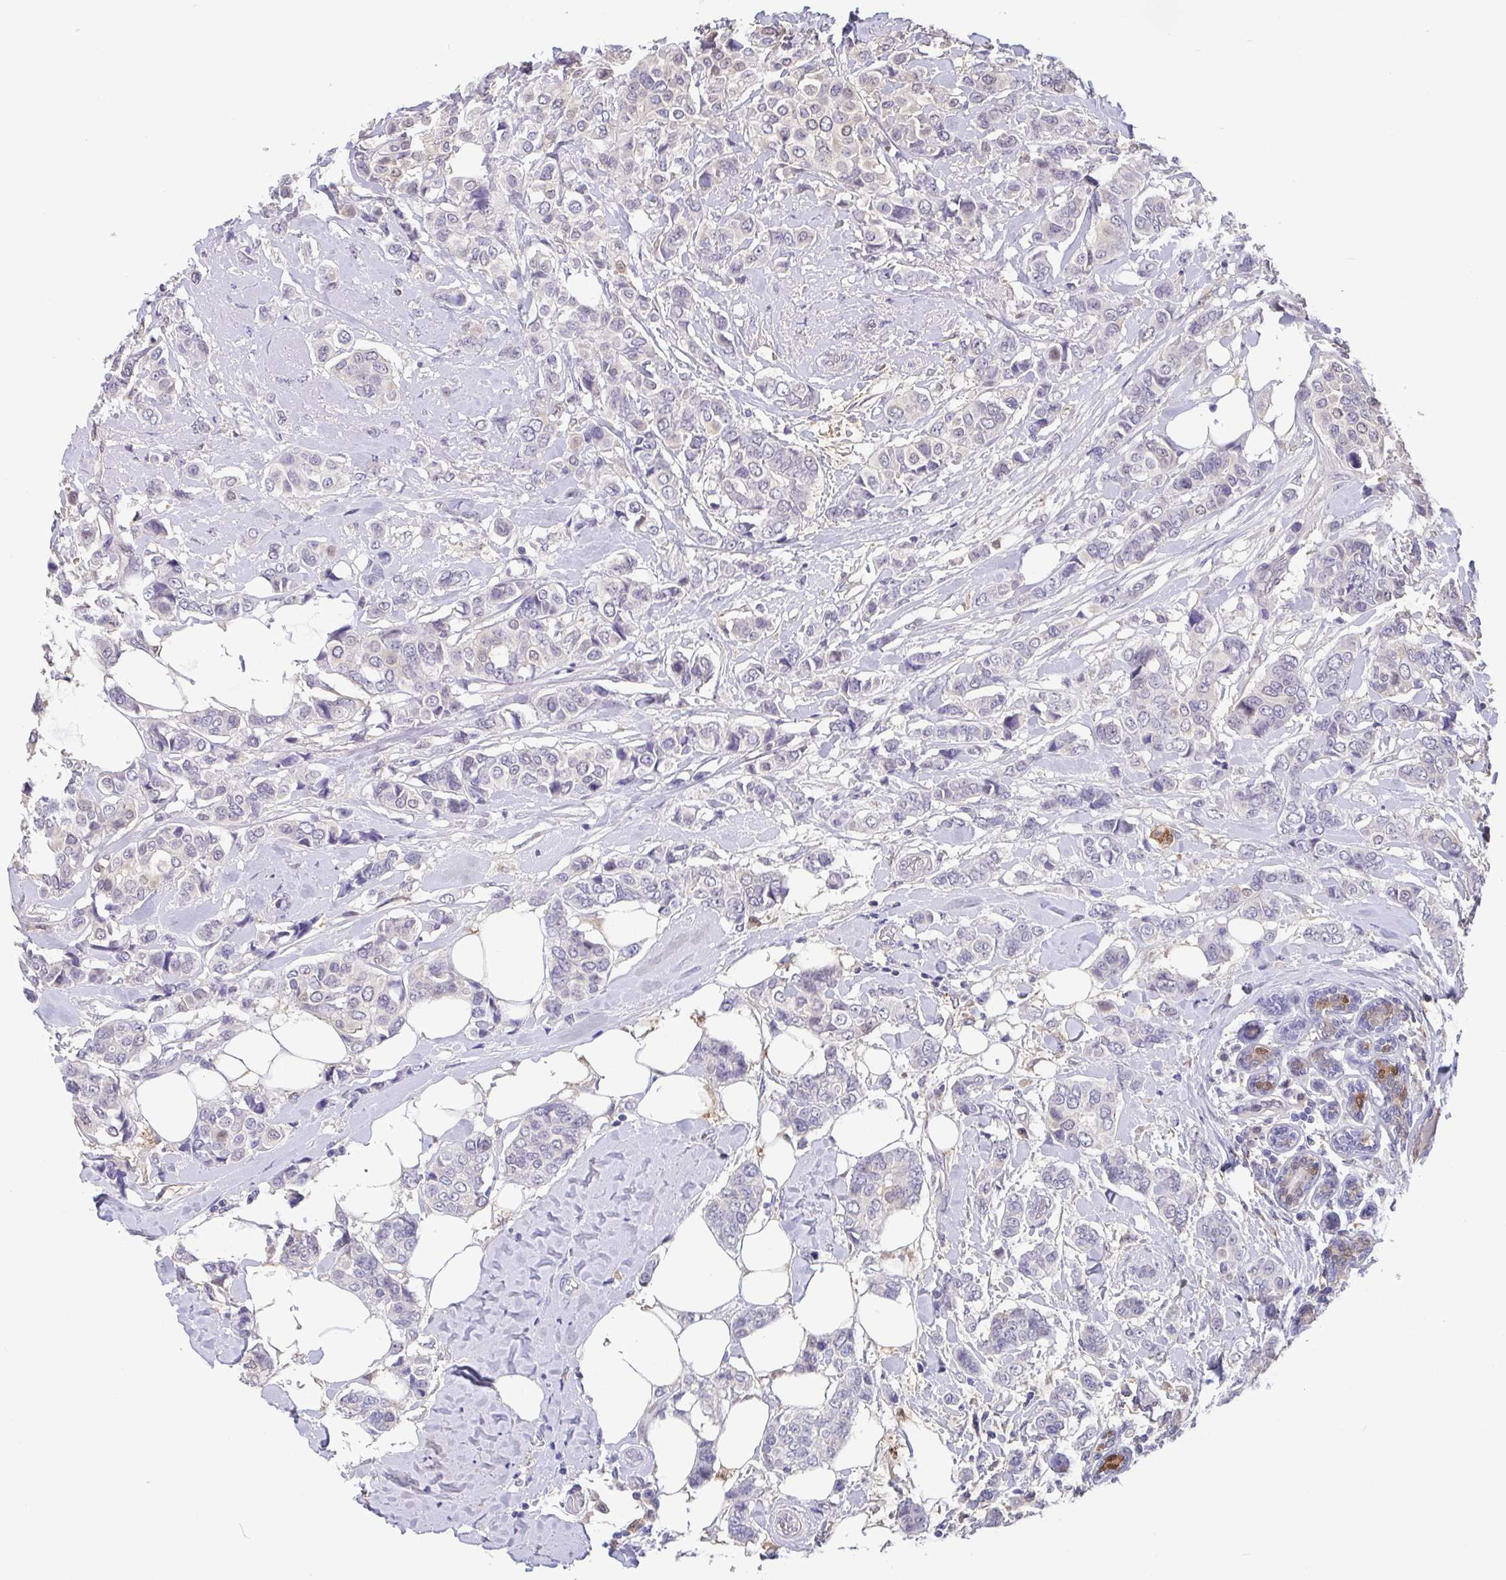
{"staining": {"intensity": "negative", "quantity": "none", "location": "none"}, "tissue": "breast cancer", "cell_type": "Tumor cells", "image_type": "cancer", "snomed": [{"axis": "morphology", "description": "Lobular carcinoma"}, {"axis": "topography", "description": "Breast"}], "caption": "IHC photomicrograph of breast lobular carcinoma stained for a protein (brown), which exhibits no positivity in tumor cells.", "gene": "IDH1", "patient": {"sex": "female", "age": 51}}